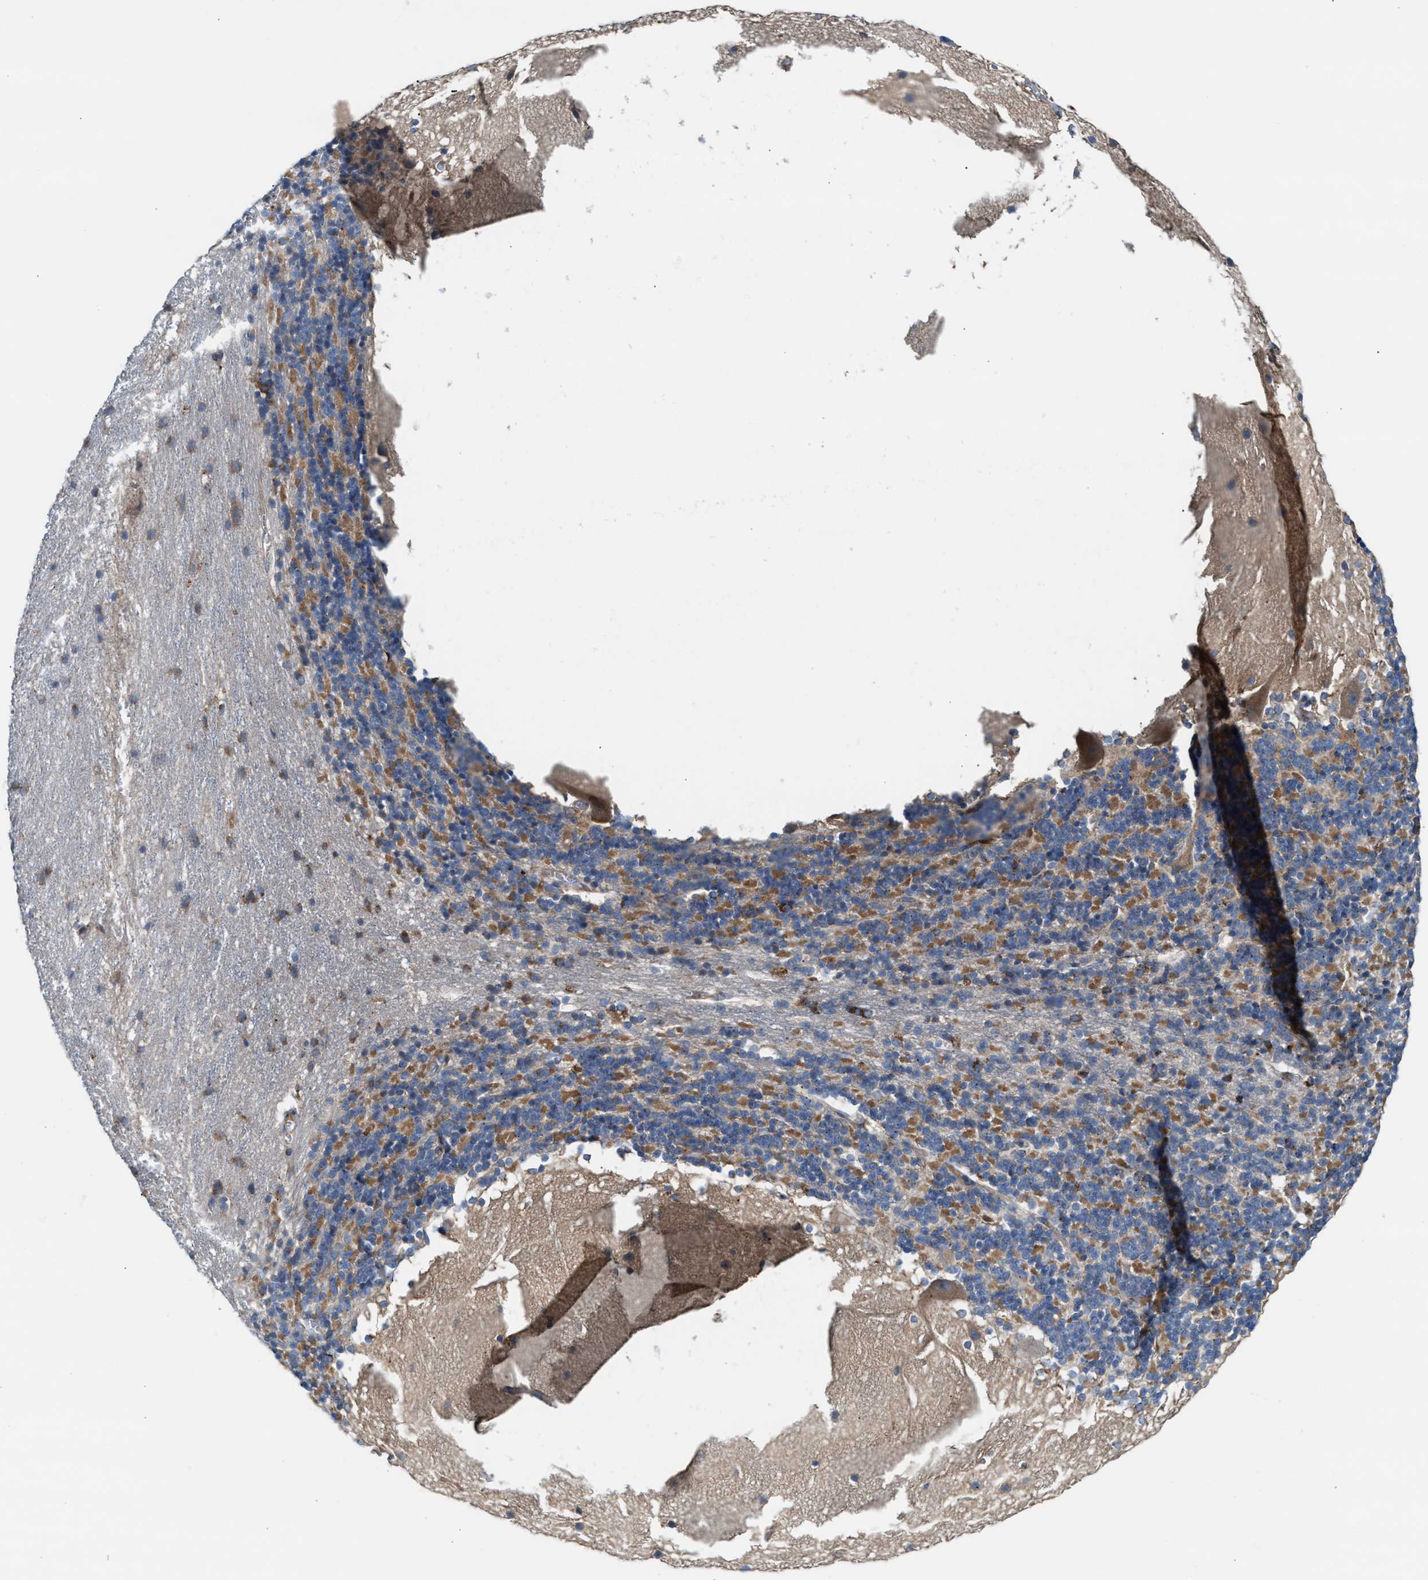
{"staining": {"intensity": "moderate", "quantity": "25%-75%", "location": "cytoplasmic/membranous"}, "tissue": "cerebellum", "cell_type": "Cells in granular layer", "image_type": "normal", "snomed": [{"axis": "morphology", "description": "Normal tissue, NOS"}, {"axis": "topography", "description": "Cerebellum"}], "caption": "Immunohistochemistry (IHC) photomicrograph of benign cerebellum: human cerebellum stained using immunohistochemistry exhibits medium levels of moderate protein expression localized specifically in the cytoplasmic/membranous of cells in granular layer, appearing as a cytoplasmic/membranous brown color.", "gene": "TBC1D15", "patient": {"sex": "female", "age": 19}}